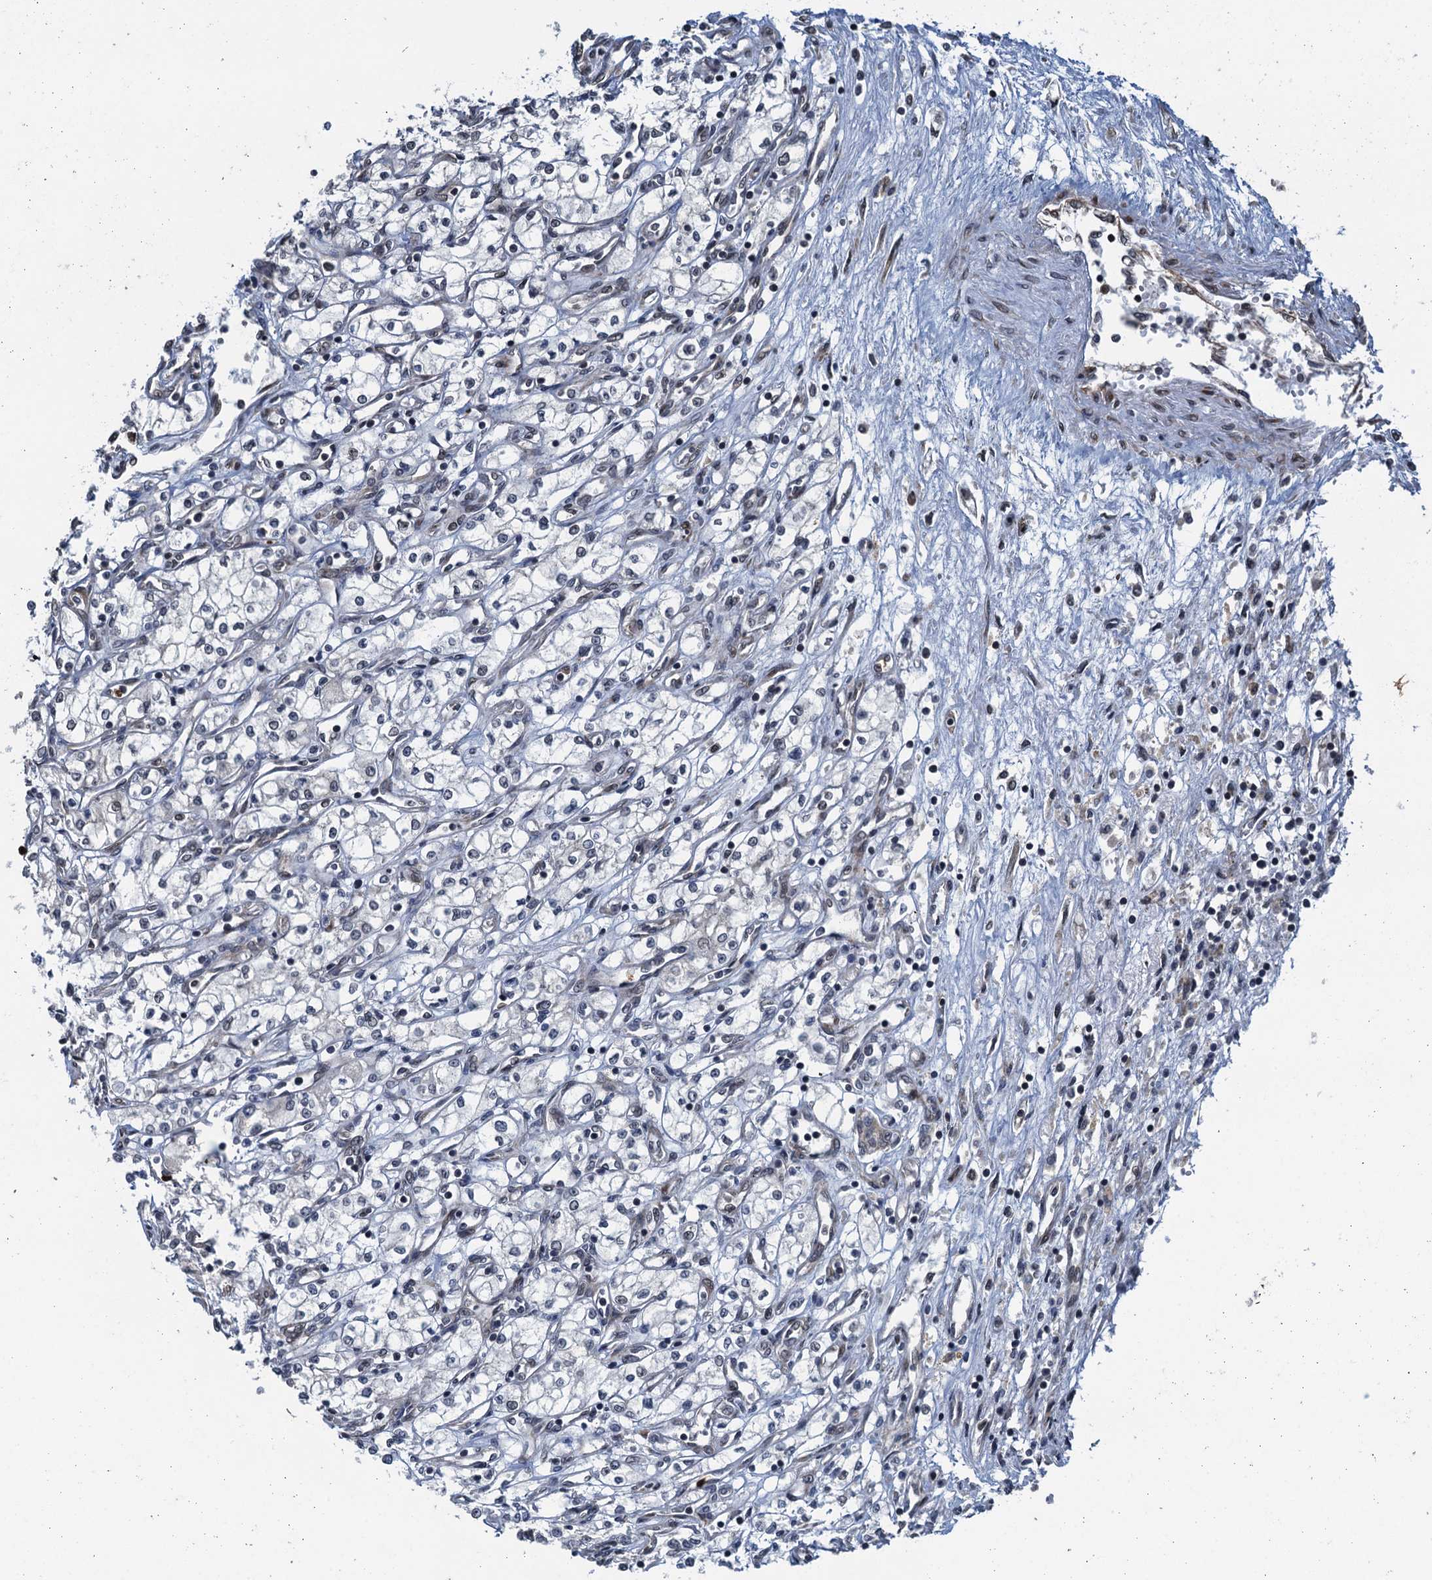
{"staining": {"intensity": "negative", "quantity": "none", "location": "none"}, "tissue": "renal cancer", "cell_type": "Tumor cells", "image_type": "cancer", "snomed": [{"axis": "morphology", "description": "Adenocarcinoma, NOS"}, {"axis": "topography", "description": "Kidney"}], "caption": "There is no significant staining in tumor cells of renal adenocarcinoma. (IHC, brightfield microscopy, high magnification).", "gene": "WHAMM", "patient": {"sex": "male", "age": 59}}